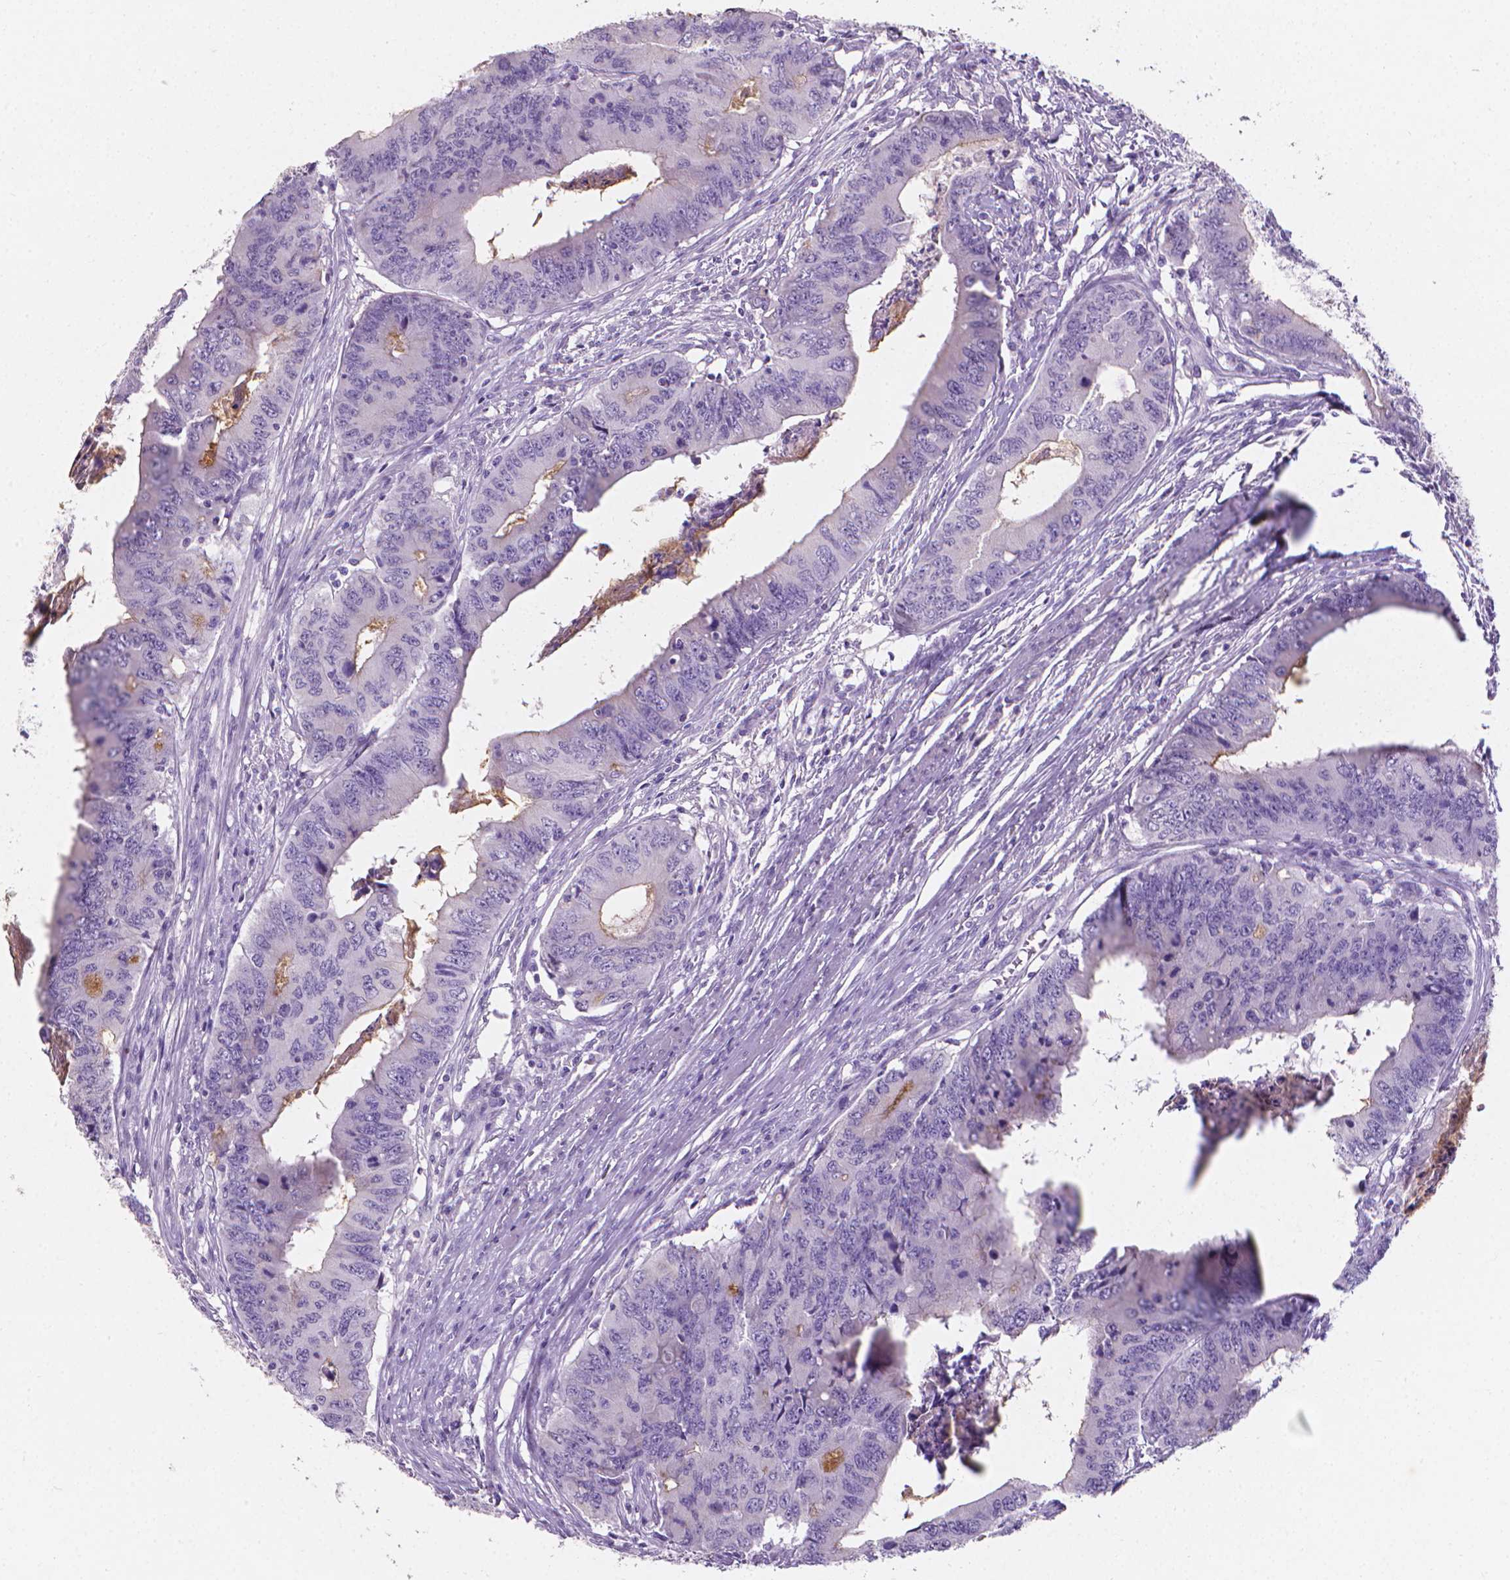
{"staining": {"intensity": "moderate", "quantity": "<25%", "location": "cytoplasmic/membranous"}, "tissue": "colorectal cancer", "cell_type": "Tumor cells", "image_type": "cancer", "snomed": [{"axis": "morphology", "description": "Adenocarcinoma, NOS"}, {"axis": "topography", "description": "Colon"}], "caption": "IHC micrograph of neoplastic tissue: human colorectal adenocarcinoma stained using immunohistochemistry (IHC) demonstrates low levels of moderate protein expression localized specifically in the cytoplasmic/membranous of tumor cells, appearing as a cytoplasmic/membranous brown color.", "gene": "XPNPEP2", "patient": {"sex": "male", "age": 53}}